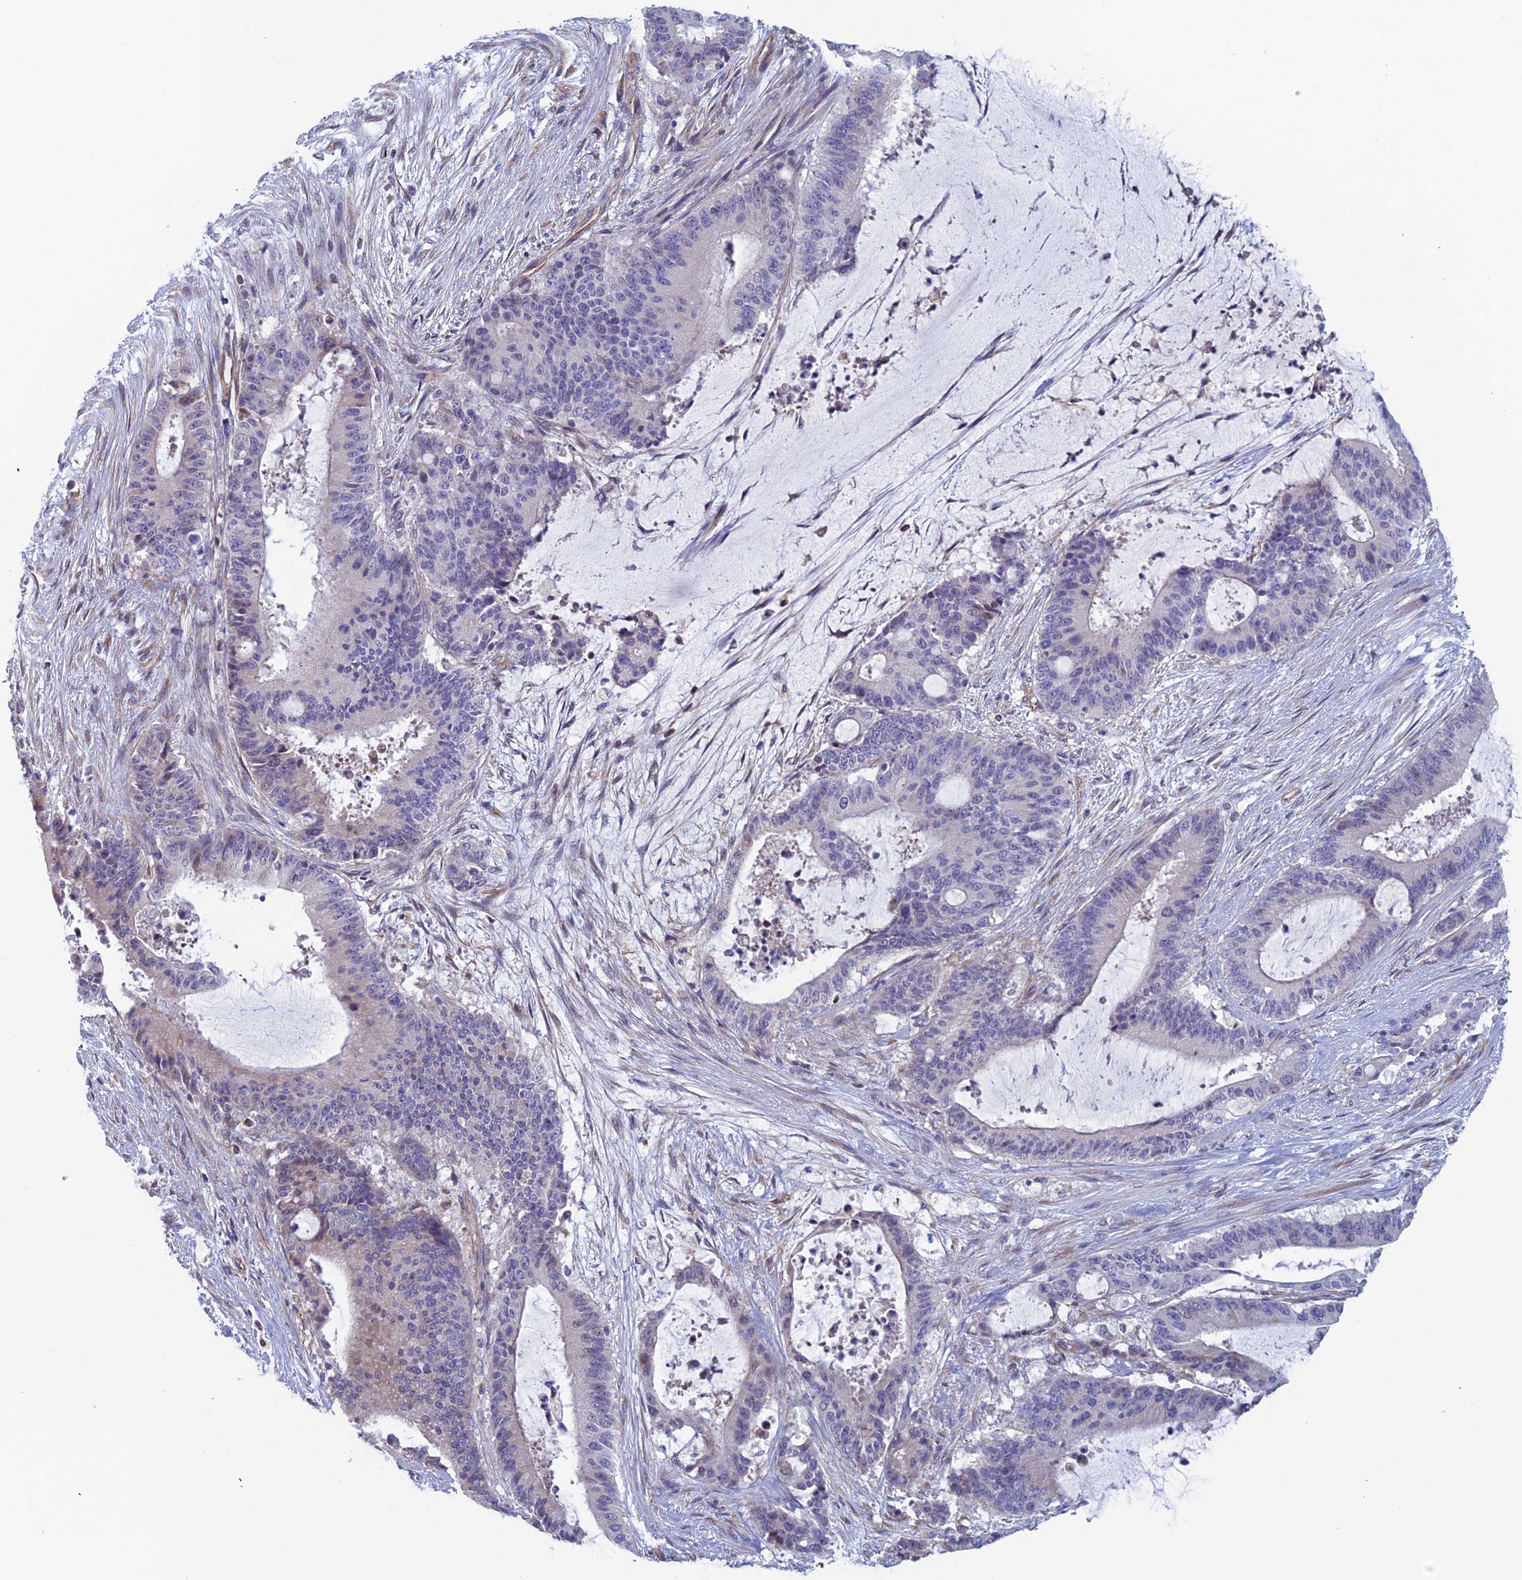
{"staining": {"intensity": "negative", "quantity": "none", "location": "none"}, "tissue": "liver cancer", "cell_type": "Tumor cells", "image_type": "cancer", "snomed": [{"axis": "morphology", "description": "Normal tissue, NOS"}, {"axis": "morphology", "description": "Cholangiocarcinoma"}, {"axis": "topography", "description": "Liver"}, {"axis": "topography", "description": "Peripheral nerve tissue"}], "caption": "Micrograph shows no significant protein expression in tumor cells of liver cancer (cholangiocarcinoma).", "gene": "BCL2L10", "patient": {"sex": "female", "age": 73}}